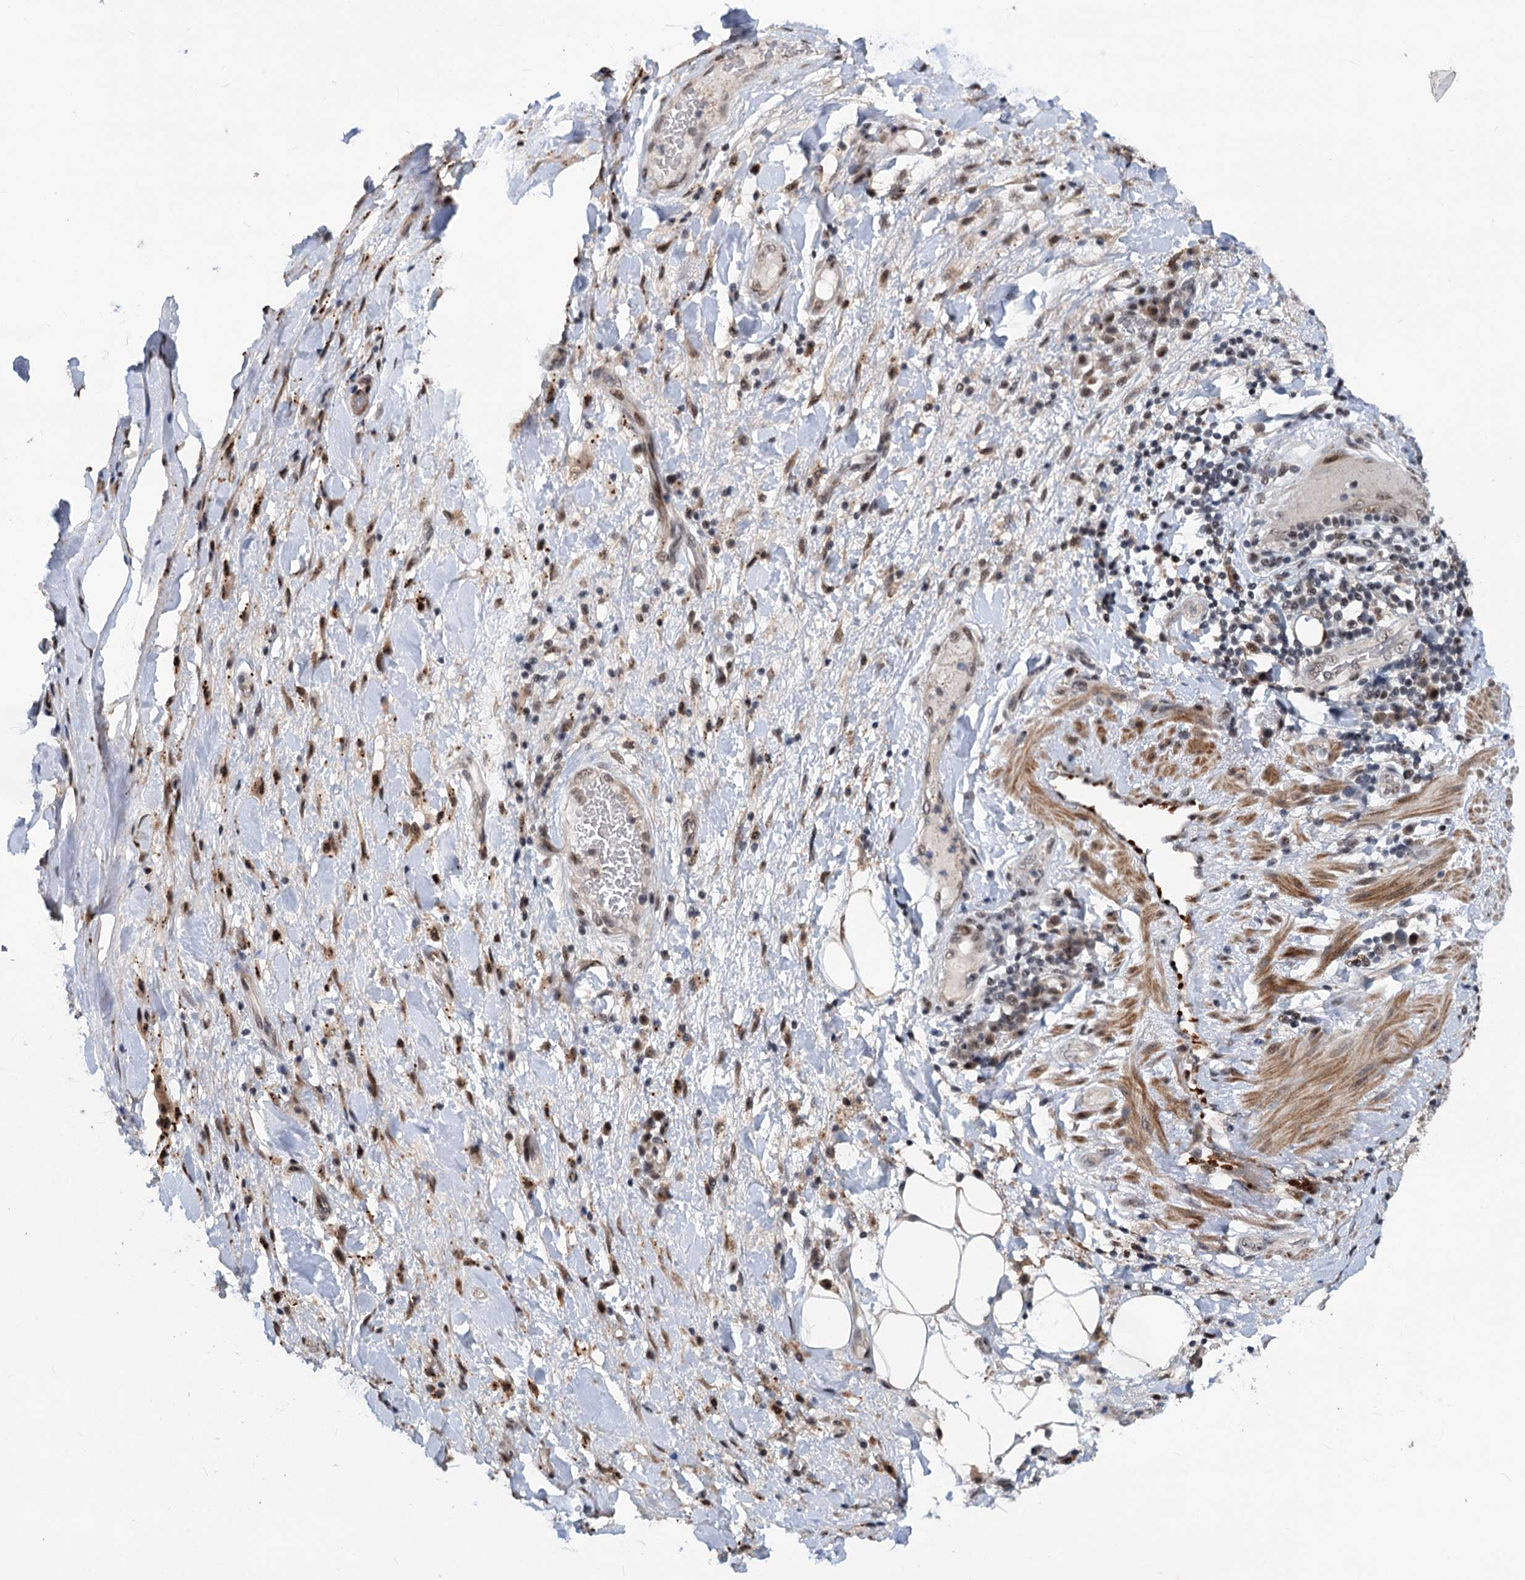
{"staining": {"intensity": "moderate", "quantity": ">75%", "location": "nuclear"}, "tissue": "adipose tissue", "cell_type": "Adipocytes", "image_type": "normal", "snomed": [{"axis": "morphology", "description": "Normal tissue, NOS"}, {"axis": "morphology", "description": "Squamous cell carcinoma, NOS"}, {"axis": "topography", "description": "Lymph node"}, {"axis": "topography", "description": "Bronchus"}, {"axis": "topography", "description": "Lung"}], "caption": "The photomicrograph demonstrates immunohistochemical staining of unremarkable adipose tissue. There is moderate nuclear expression is seen in approximately >75% of adipocytes. (Stains: DAB in brown, nuclei in blue, Microscopy: brightfield microscopy at high magnification).", "gene": "PHF8", "patient": {"sex": "male", "age": 66}}